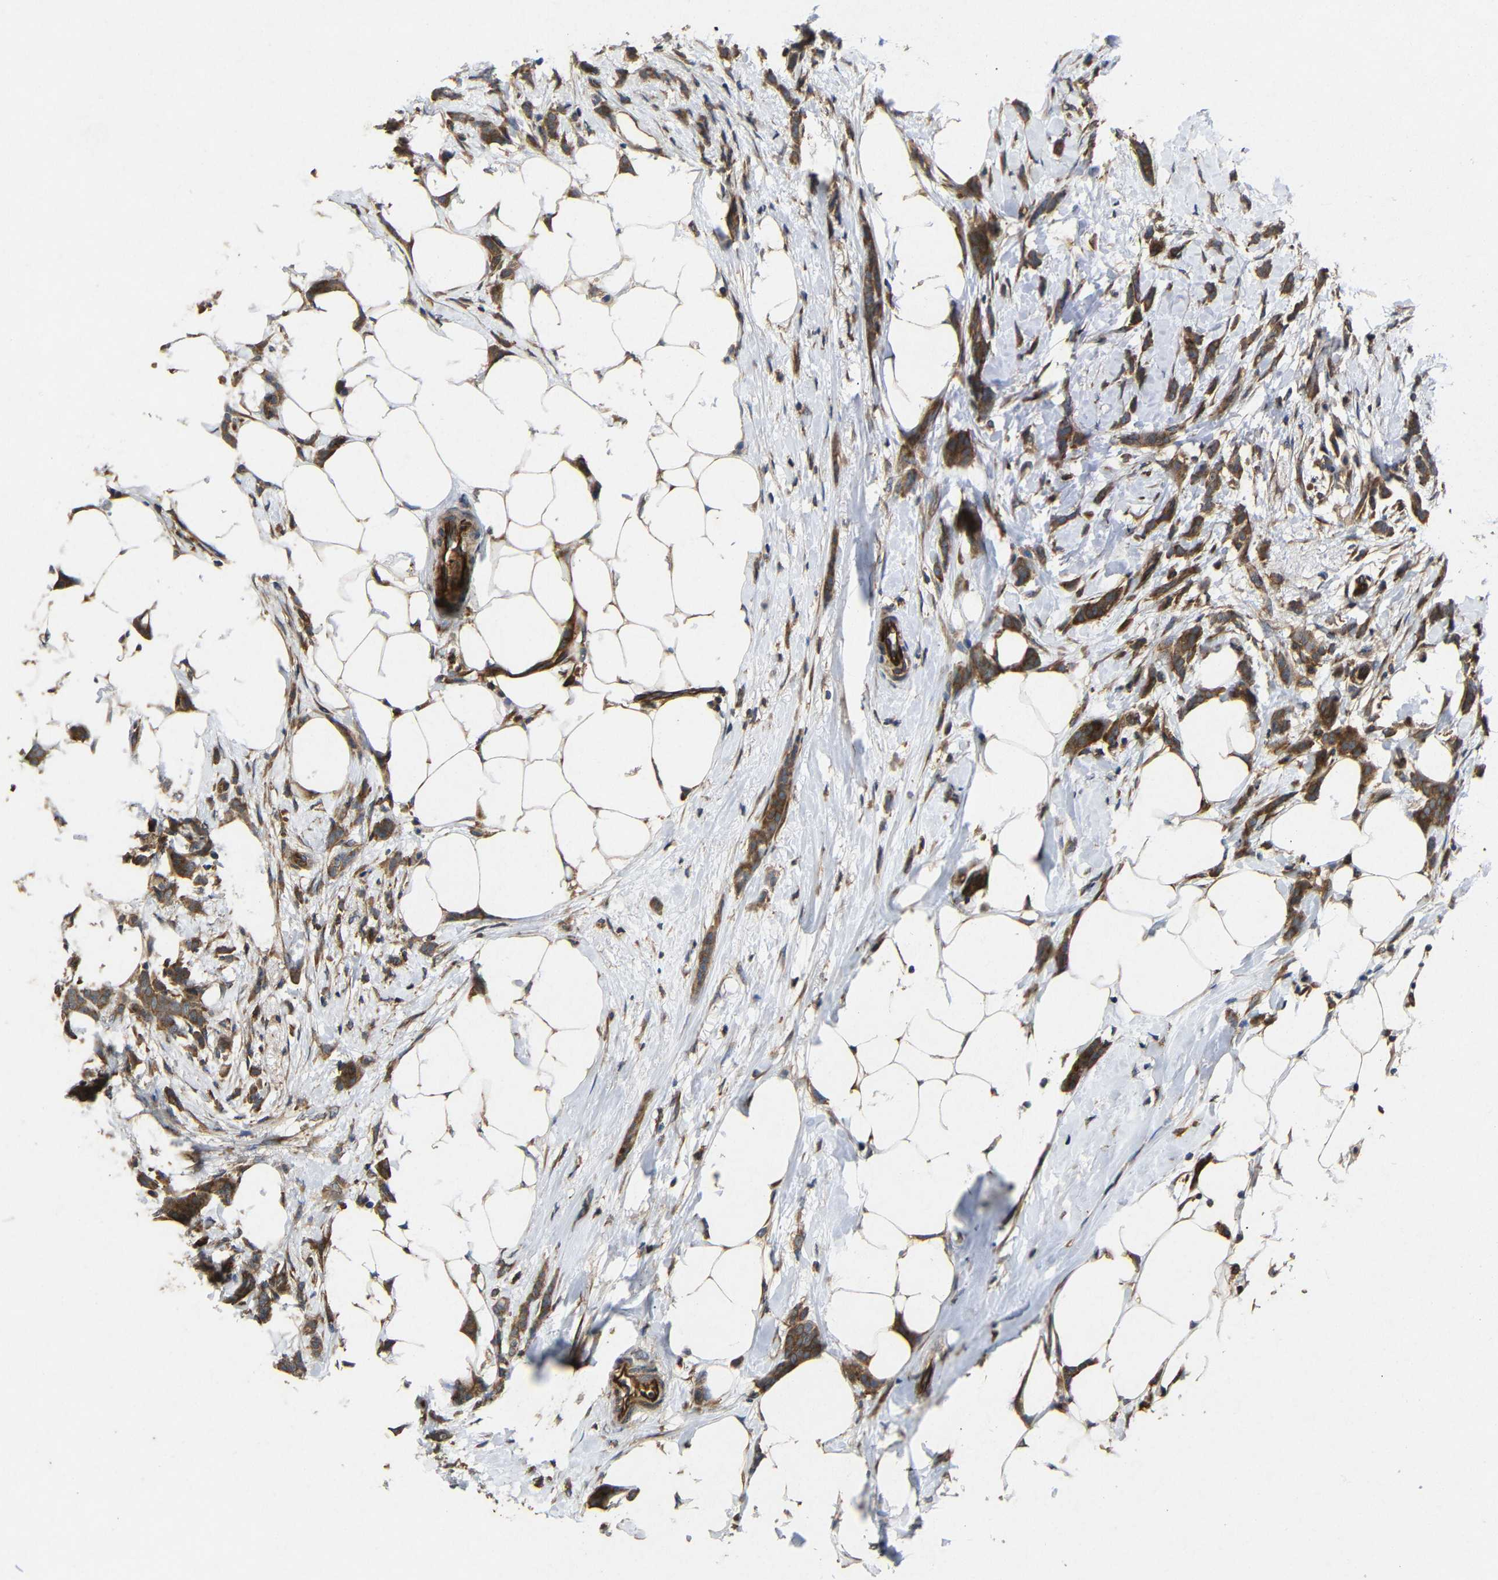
{"staining": {"intensity": "strong", "quantity": ">75%", "location": "cytoplasmic/membranous"}, "tissue": "breast cancer", "cell_type": "Tumor cells", "image_type": "cancer", "snomed": [{"axis": "morphology", "description": "Lobular carcinoma, in situ"}, {"axis": "morphology", "description": "Lobular carcinoma"}, {"axis": "topography", "description": "Breast"}], "caption": "Breast cancer (lobular carcinoma) stained with a brown dye exhibits strong cytoplasmic/membranous positive expression in approximately >75% of tumor cells.", "gene": "EIF2S1", "patient": {"sex": "female", "age": 41}}